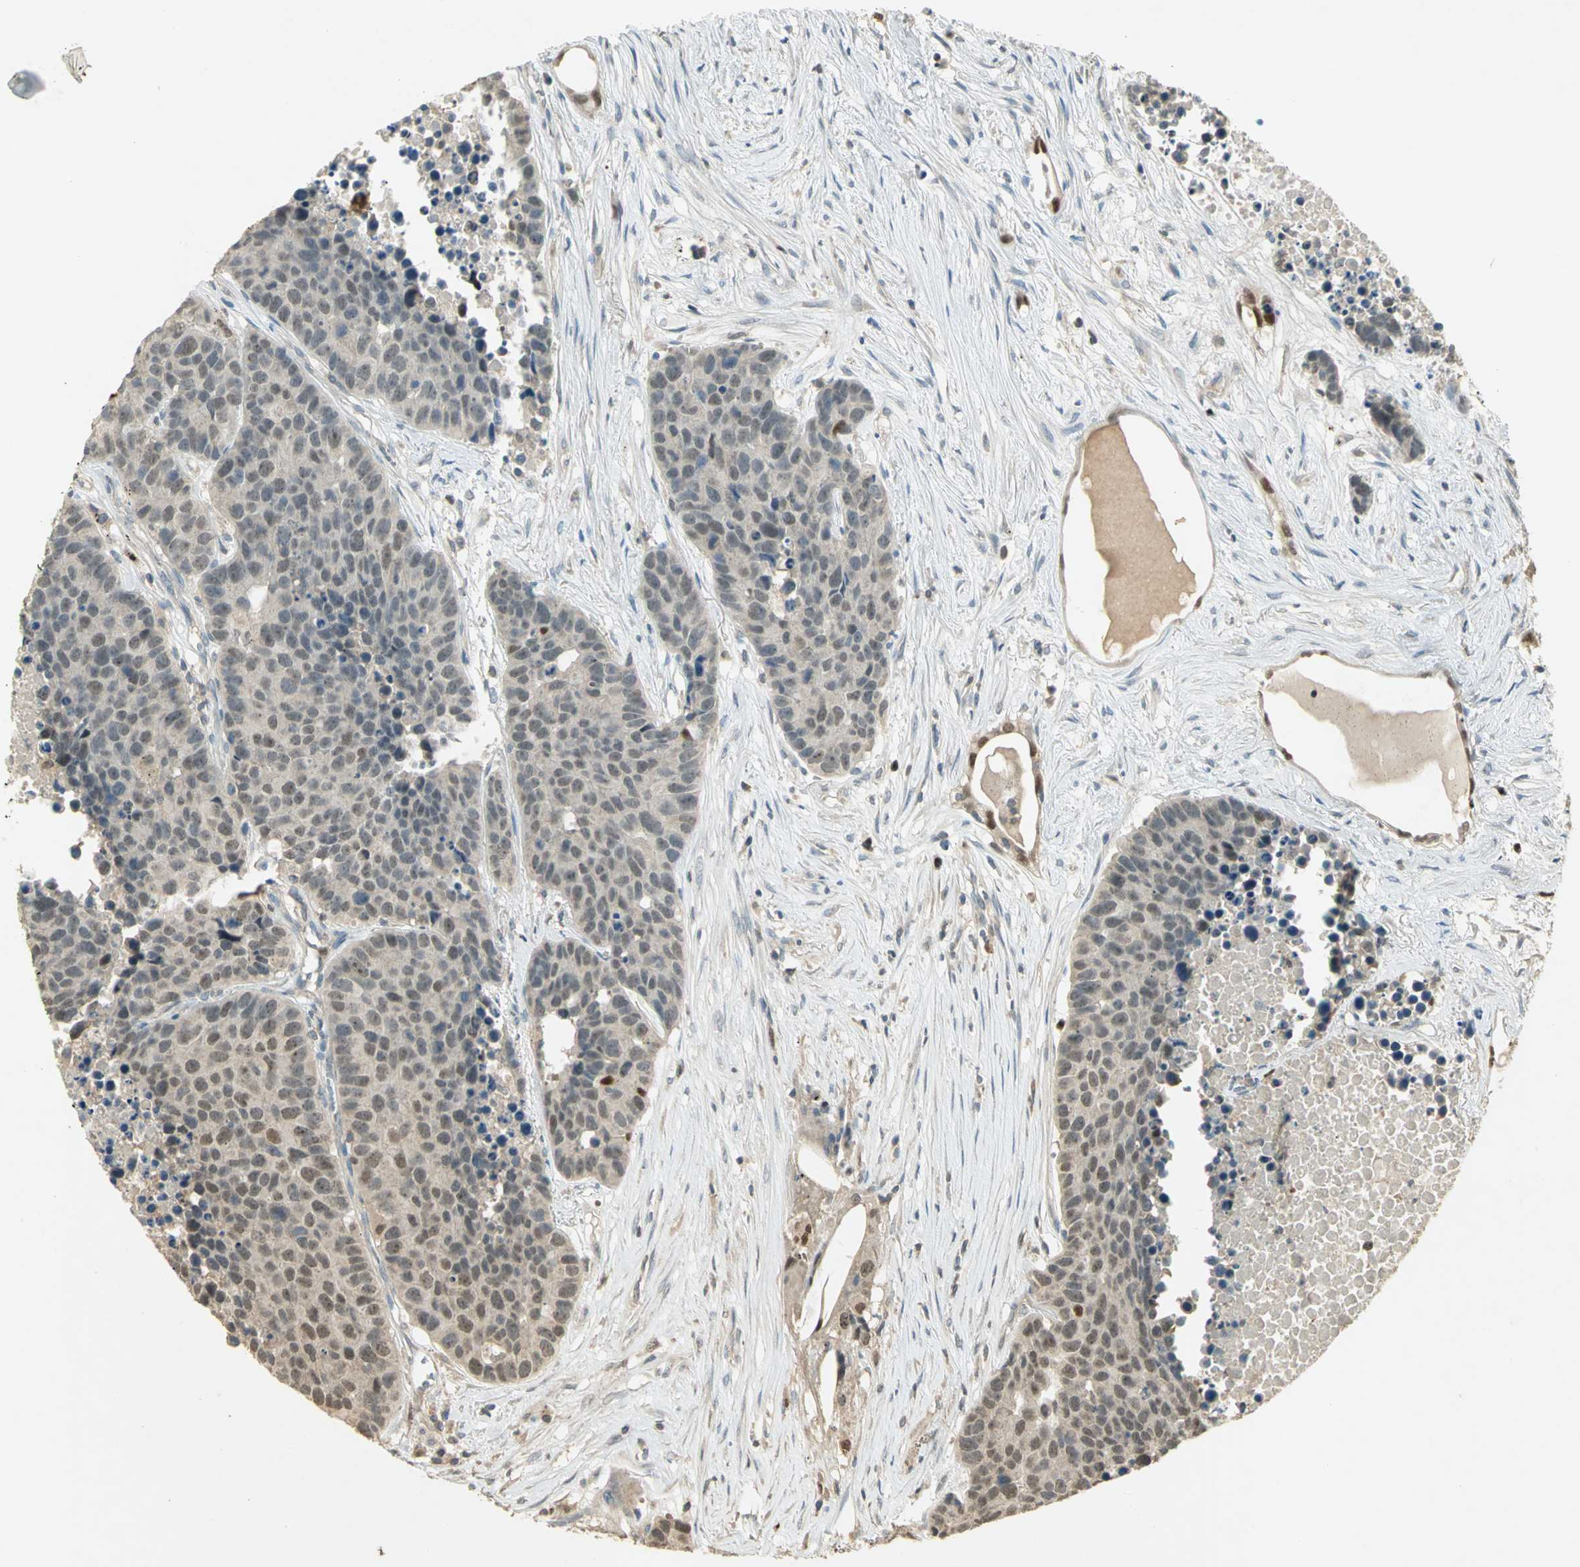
{"staining": {"intensity": "moderate", "quantity": "25%-75%", "location": "cytoplasmic/membranous,nuclear"}, "tissue": "carcinoid", "cell_type": "Tumor cells", "image_type": "cancer", "snomed": [{"axis": "morphology", "description": "Carcinoid, malignant, NOS"}, {"axis": "topography", "description": "Lung"}], "caption": "Carcinoid (malignant) stained with a brown dye displays moderate cytoplasmic/membranous and nuclear positive staining in about 25%-75% of tumor cells.", "gene": "BIRC2", "patient": {"sex": "male", "age": 60}}